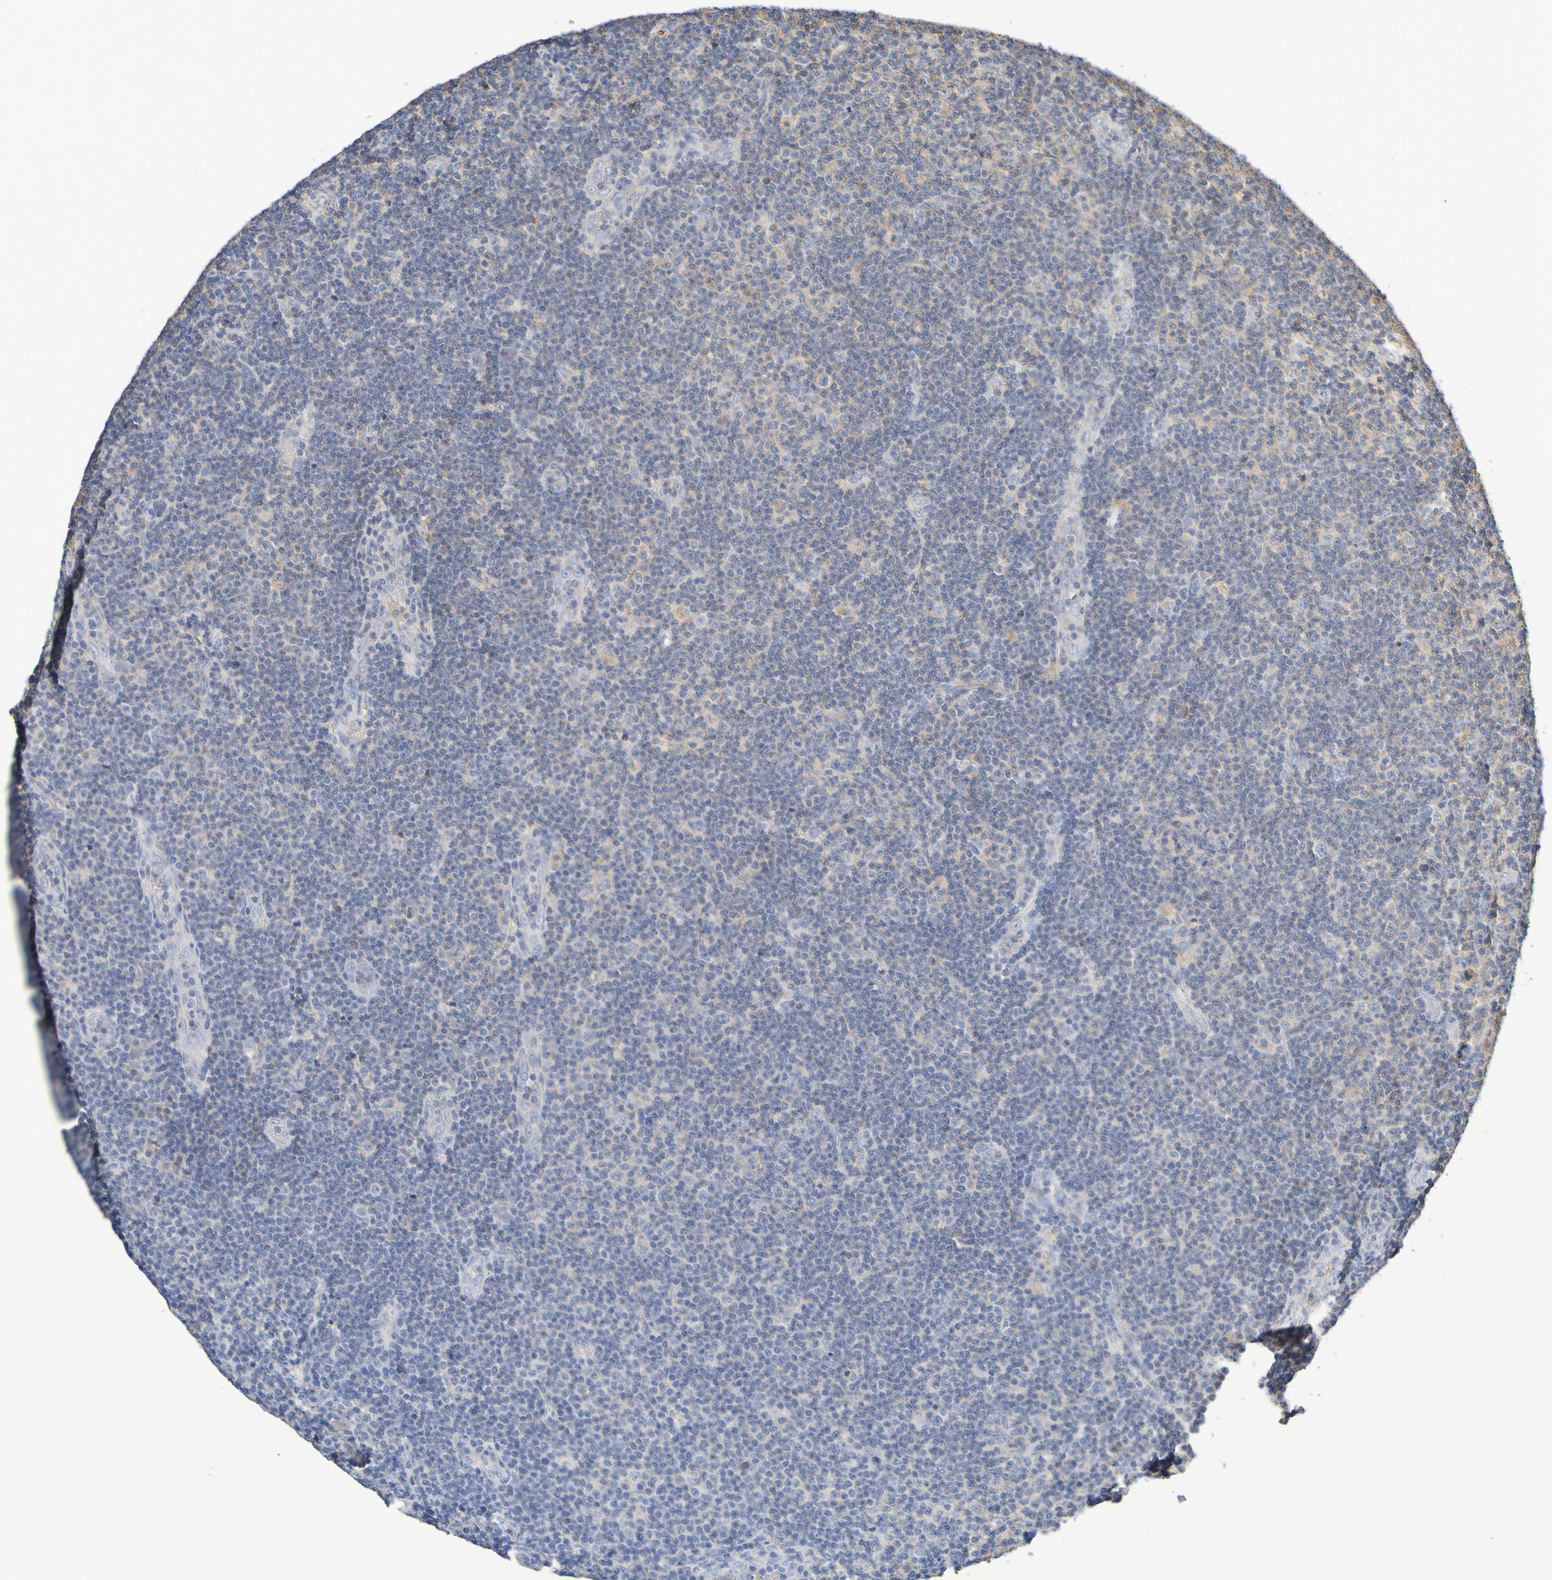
{"staining": {"intensity": "weak", "quantity": "<25%", "location": "cytoplasmic/membranous"}, "tissue": "lymphoma", "cell_type": "Tumor cells", "image_type": "cancer", "snomed": [{"axis": "morphology", "description": "Malignant lymphoma, non-Hodgkin's type, Low grade"}, {"axis": "topography", "description": "Lymph node"}], "caption": "Immunohistochemistry of lymphoma exhibits no positivity in tumor cells.", "gene": "GAB3", "patient": {"sex": "male", "age": 83}}